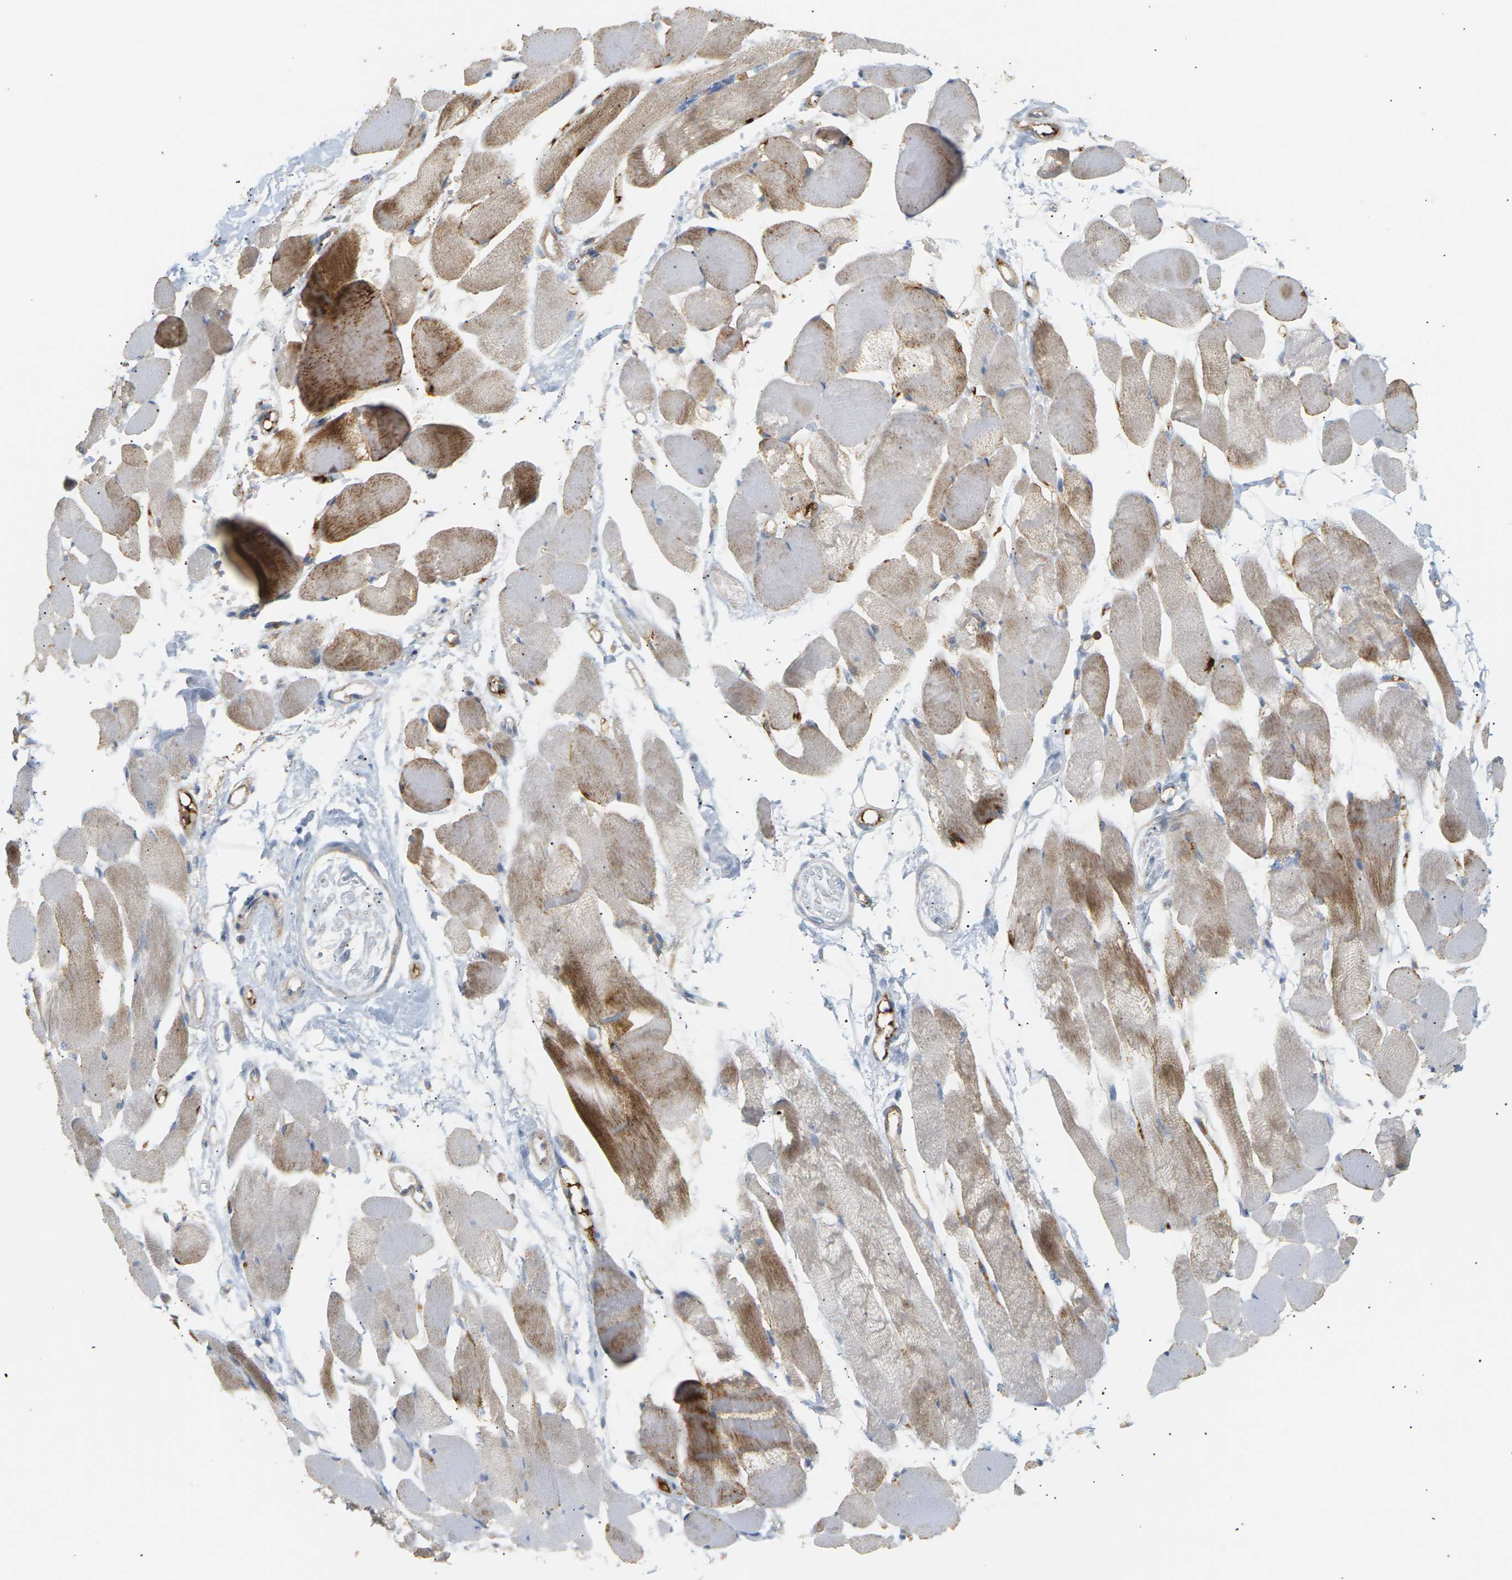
{"staining": {"intensity": "moderate", "quantity": "<25%", "location": "cytoplasmic/membranous"}, "tissue": "skeletal muscle", "cell_type": "Myocytes", "image_type": "normal", "snomed": [{"axis": "morphology", "description": "Normal tissue, NOS"}, {"axis": "topography", "description": "Skeletal muscle"}, {"axis": "topography", "description": "Peripheral nerve tissue"}], "caption": "IHC (DAB (3,3'-diaminobenzidine)) staining of normal human skeletal muscle exhibits moderate cytoplasmic/membranous protein positivity in about <25% of myocytes.", "gene": "LIME1", "patient": {"sex": "female", "age": 84}}